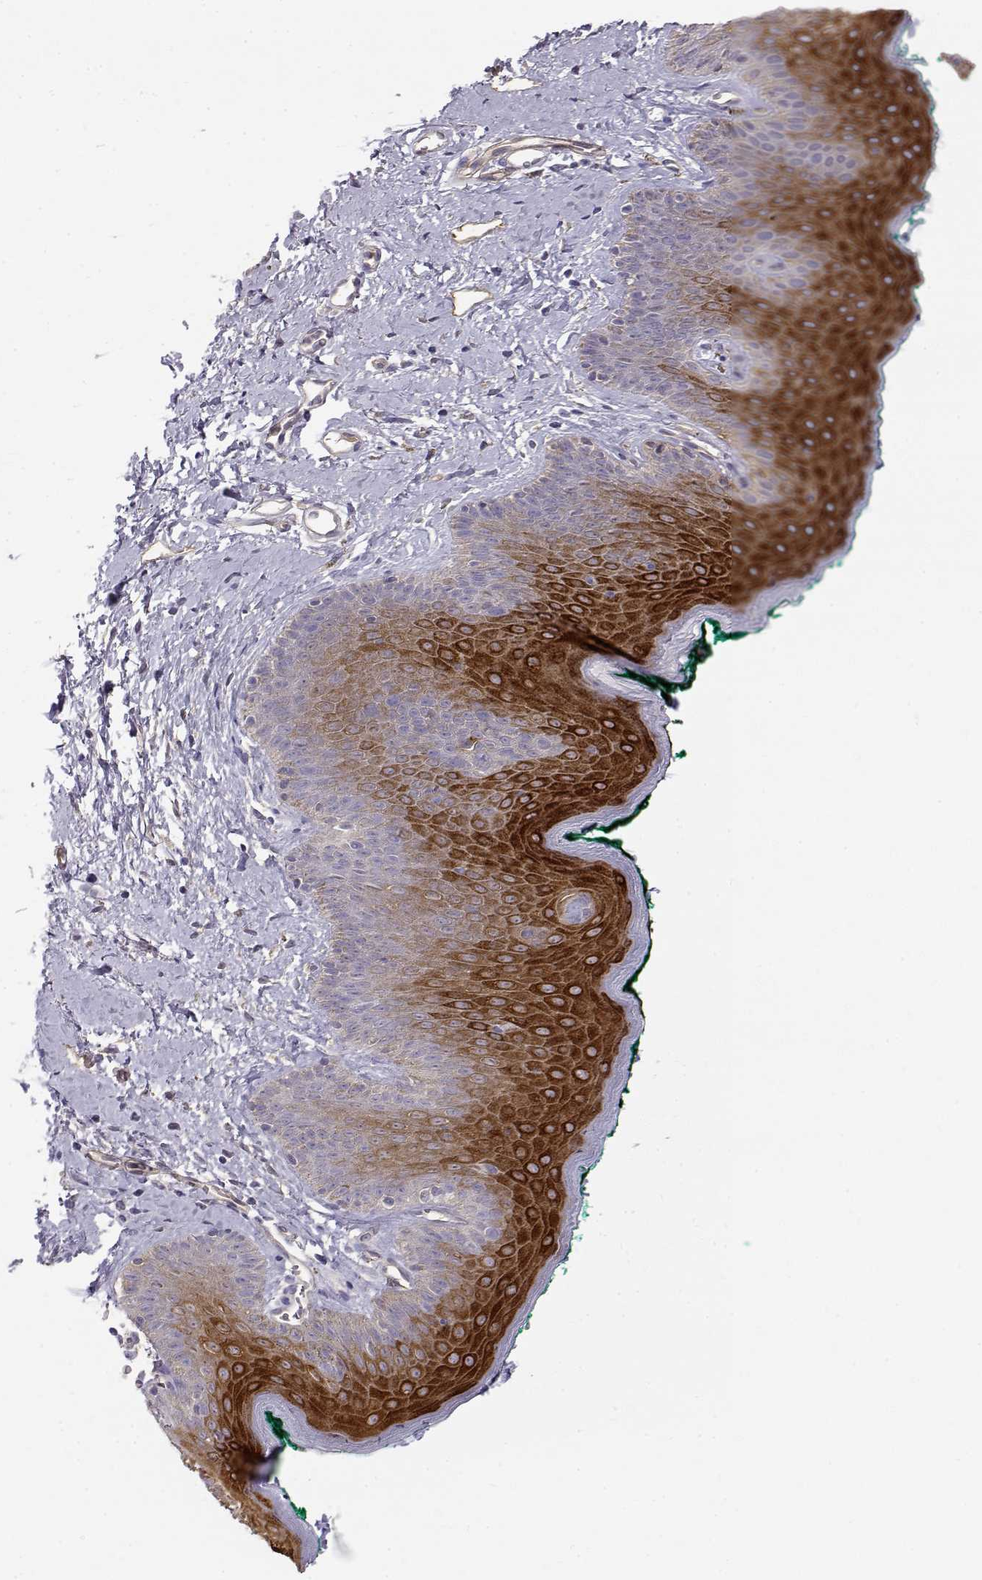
{"staining": {"intensity": "strong", "quantity": "25%-75%", "location": "cytoplasmic/membranous"}, "tissue": "skin", "cell_type": "Epidermal cells", "image_type": "normal", "snomed": [{"axis": "morphology", "description": "Normal tissue, NOS"}, {"axis": "topography", "description": "Vulva"}], "caption": "Immunohistochemistry photomicrograph of unremarkable skin stained for a protein (brown), which displays high levels of strong cytoplasmic/membranous positivity in about 25%-75% of epidermal cells.", "gene": "ENDOU", "patient": {"sex": "female", "age": 66}}